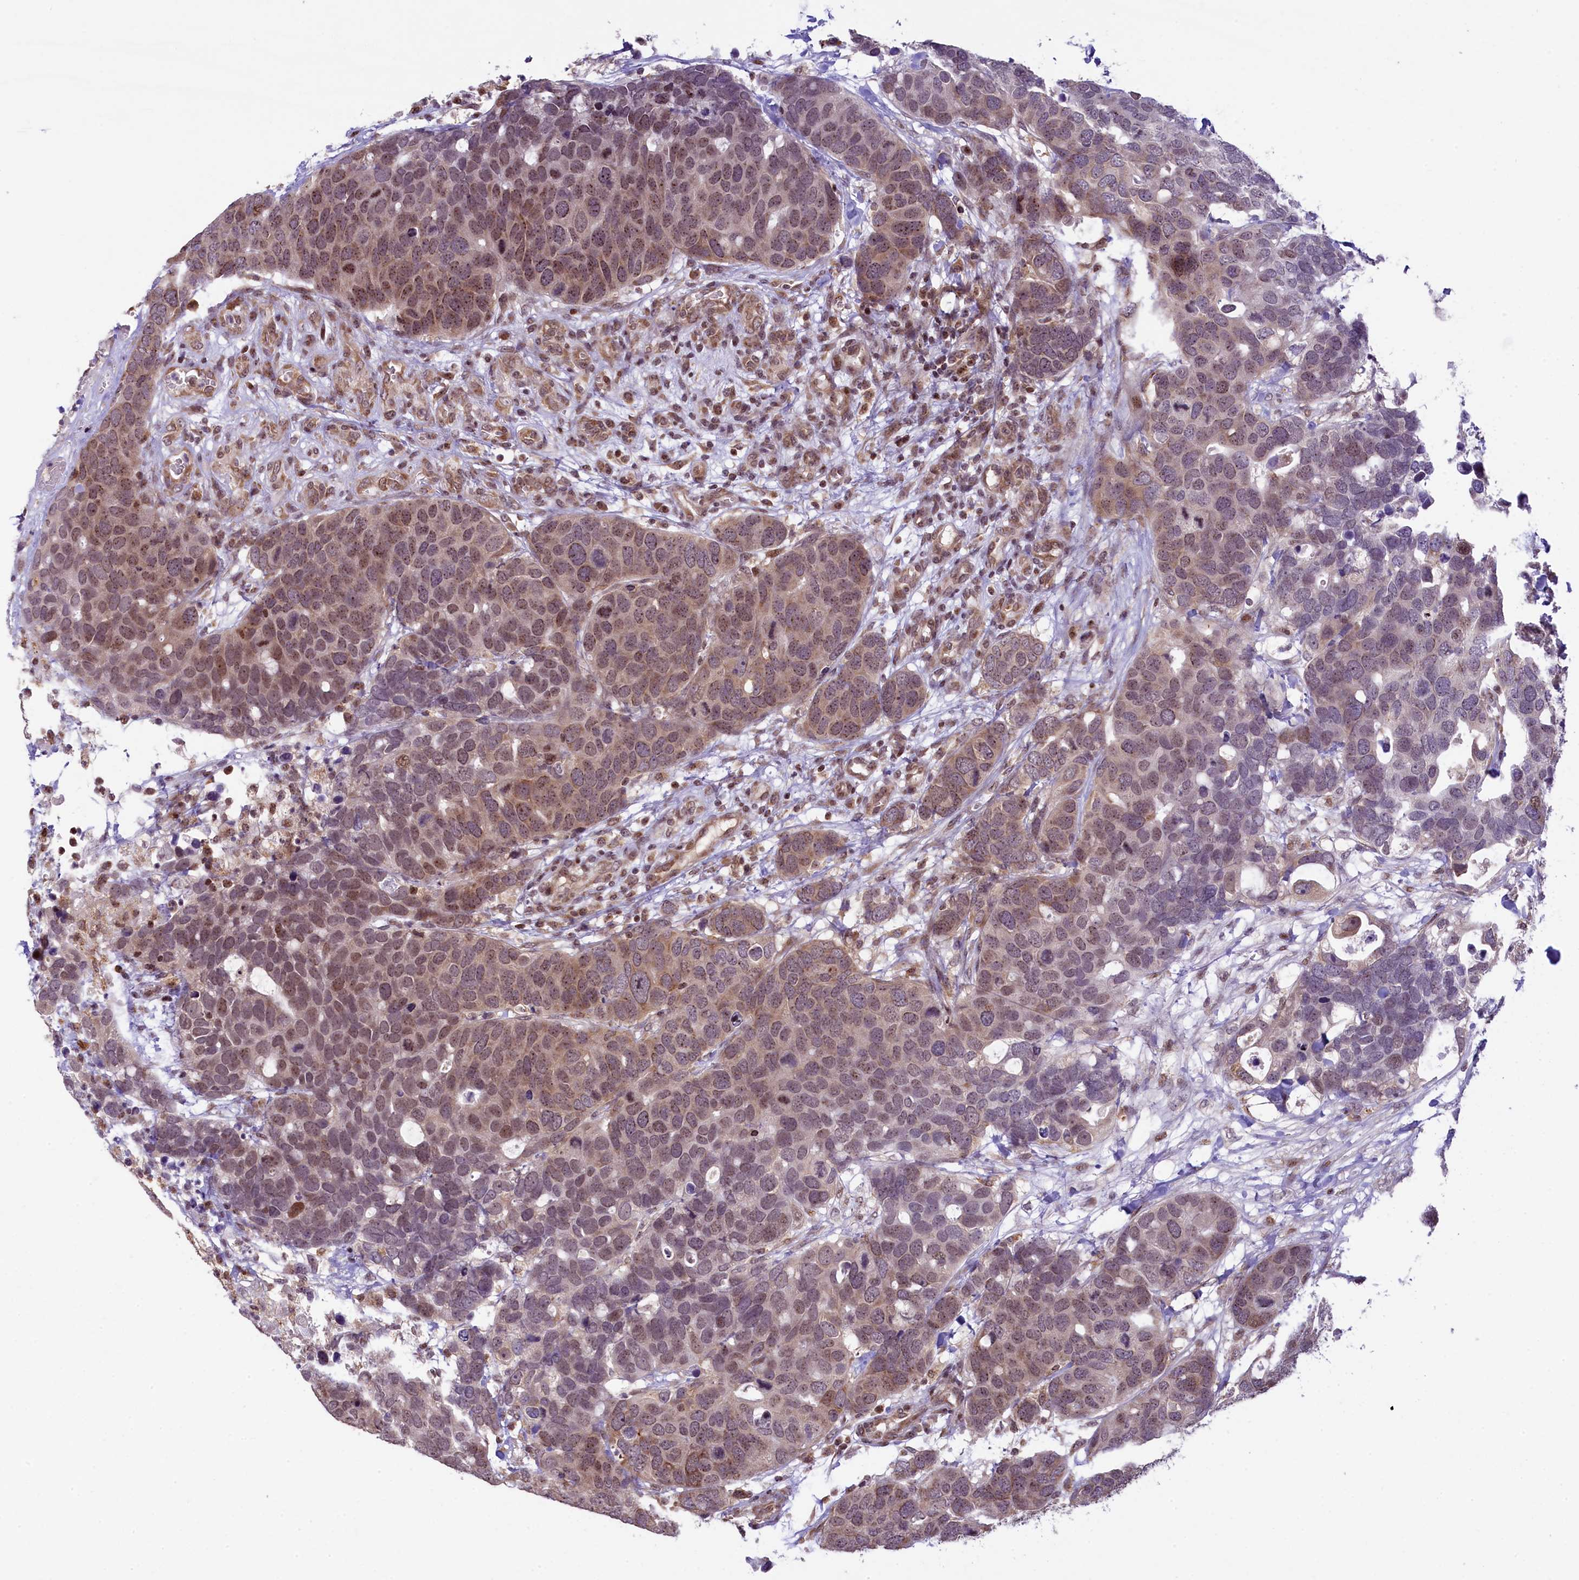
{"staining": {"intensity": "weak", "quantity": "25%-75%", "location": "cytoplasmic/membranous,nuclear"}, "tissue": "breast cancer", "cell_type": "Tumor cells", "image_type": "cancer", "snomed": [{"axis": "morphology", "description": "Duct carcinoma"}, {"axis": "topography", "description": "Breast"}], "caption": "This image shows IHC staining of breast cancer, with low weak cytoplasmic/membranous and nuclear staining in about 25%-75% of tumor cells.", "gene": "RBBP8", "patient": {"sex": "female", "age": 83}}